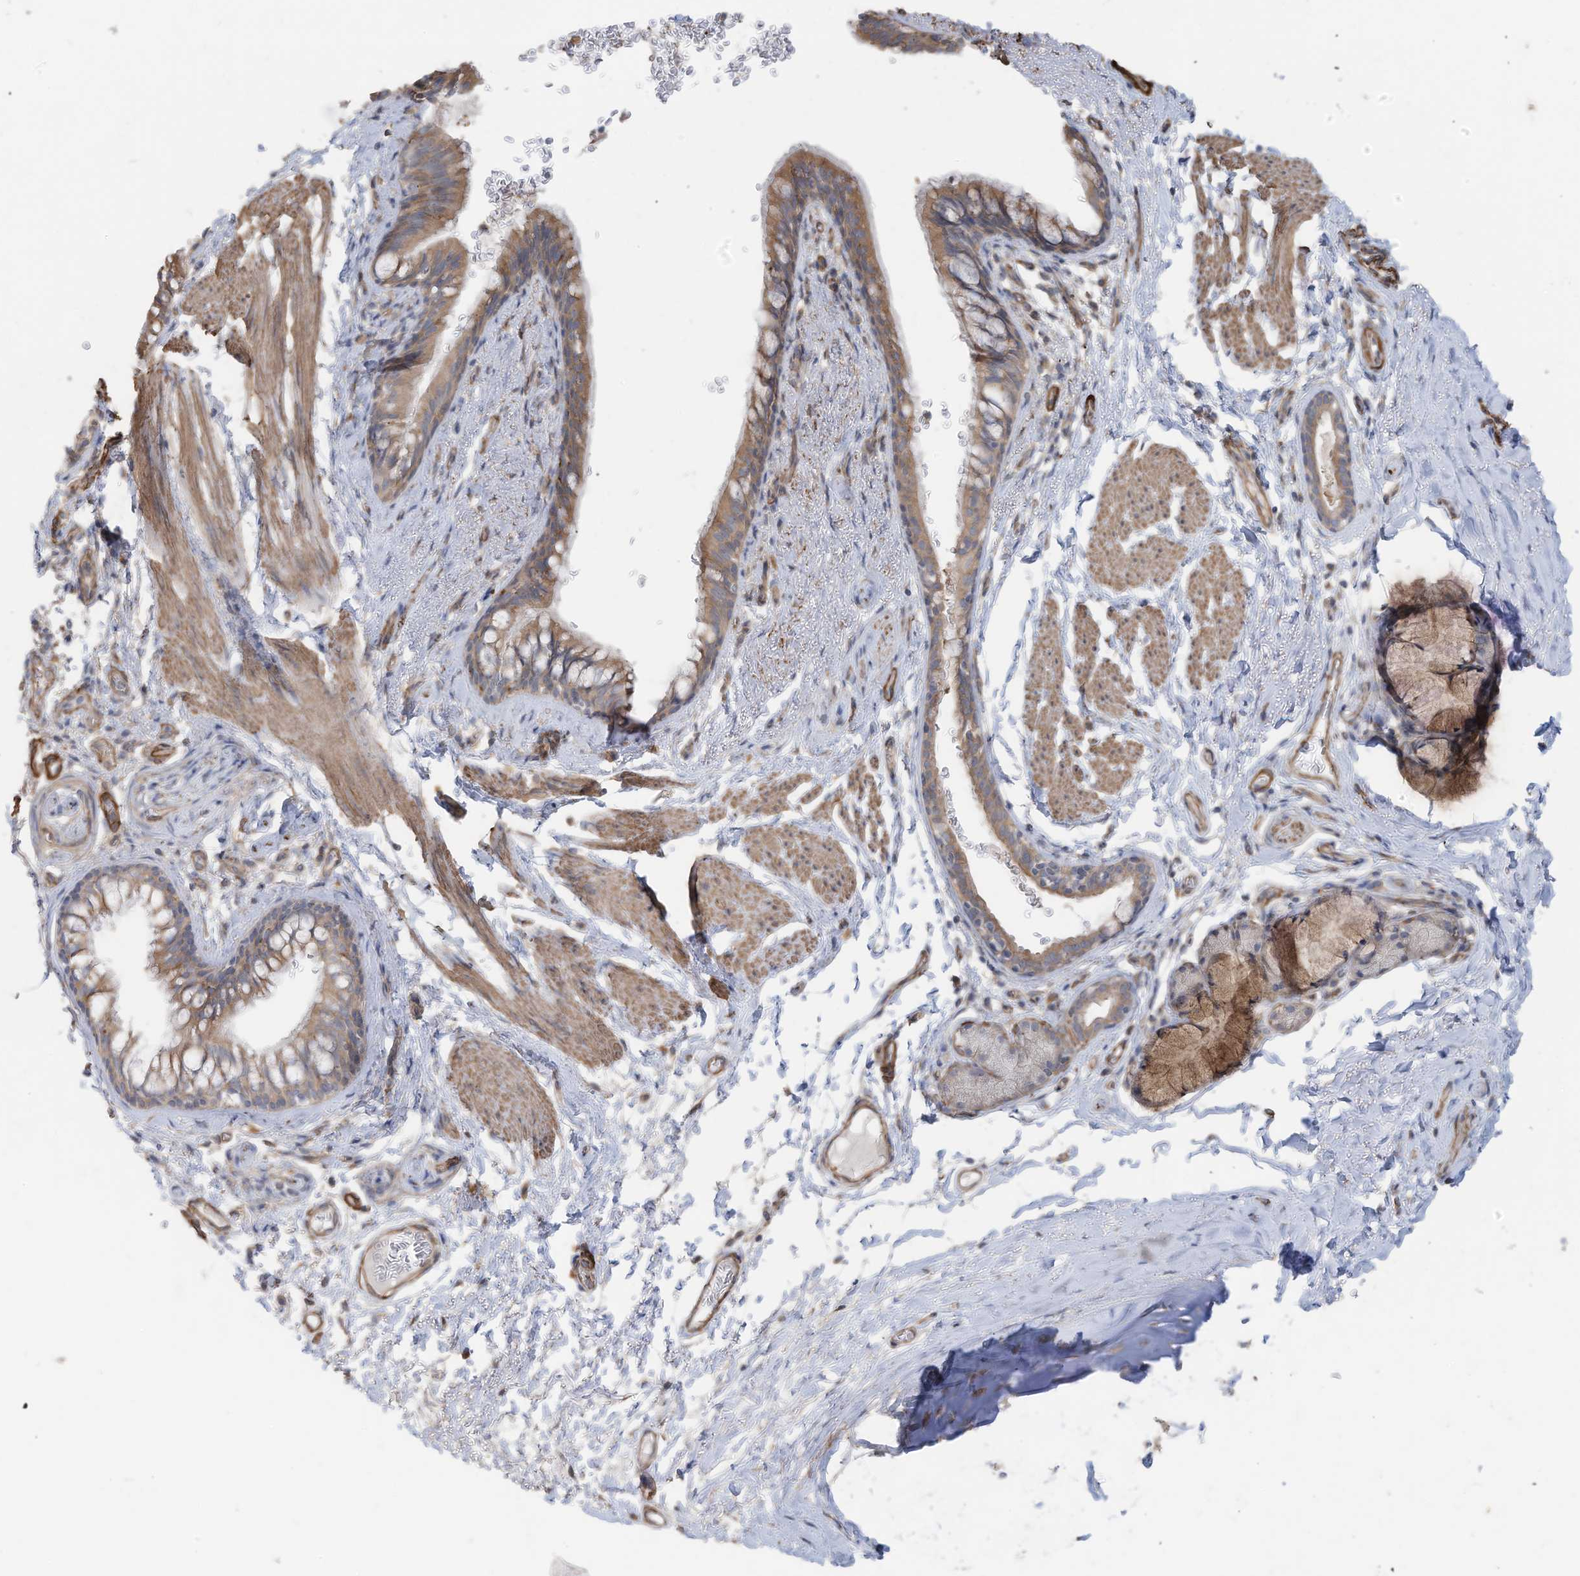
{"staining": {"intensity": "moderate", "quantity": "25%-75%", "location": "cytoplasmic/membranous"}, "tissue": "bronchus", "cell_type": "Respiratory epithelial cells", "image_type": "normal", "snomed": [{"axis": "morphology", "description": "Normal tissue, NOS"}, {"axis": "topography", "description": "Cartilage tissue"}, {"axis": "topography", "description": "Bronchus"}], "caption": "Brown immunohistochemical staining in normal human bronchus exhibits moderate cytoplasmic/membranous expression in approximately 25%-75% of respiratory epithelial cells. (DAB = brown stain, brightfield microscopy at high magnification).", "gene": "SLC17A7", "patient": {"sex": "female", "age": 36}}